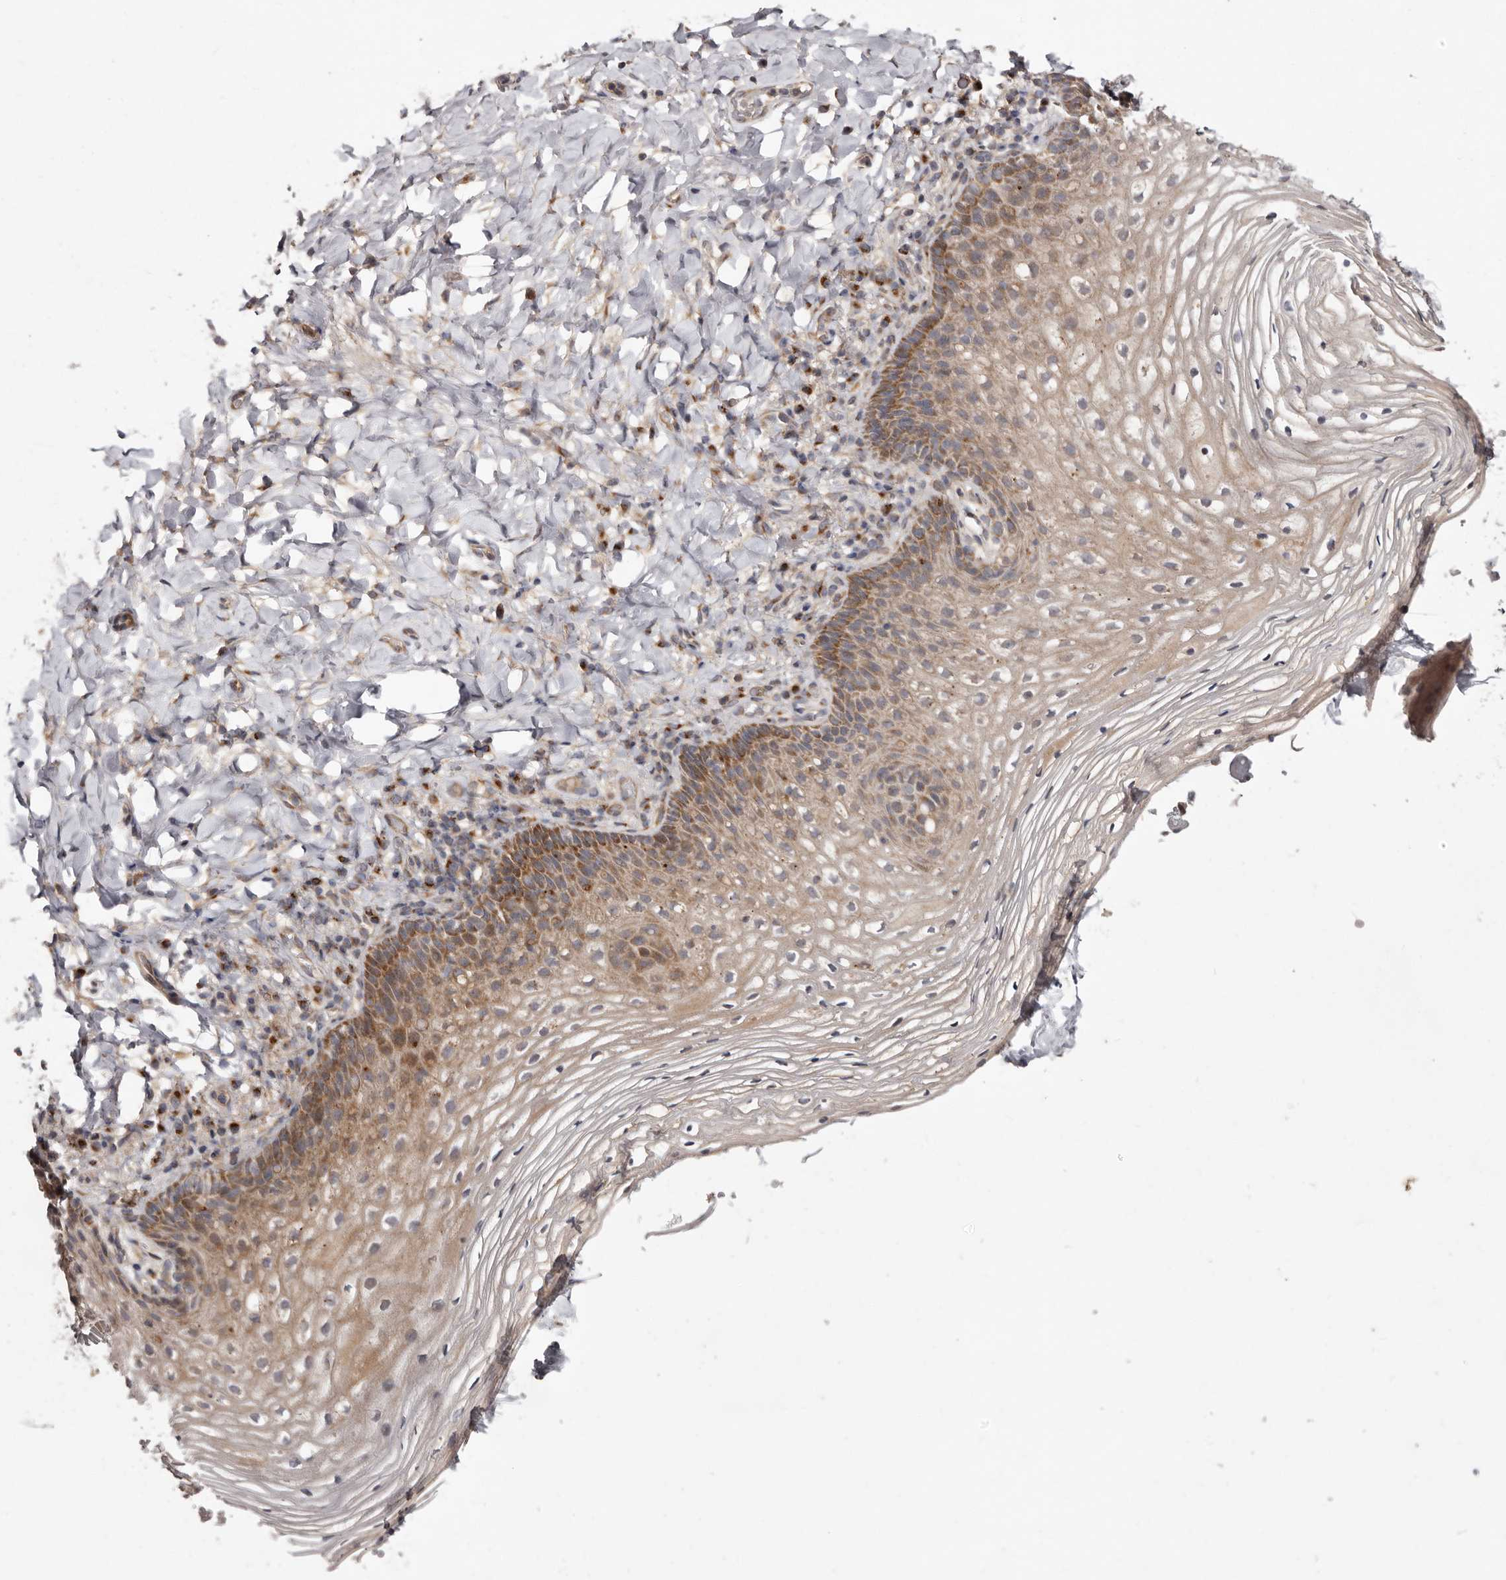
{"staining": {"intensity": "moderate", "quantity": ">75%", "location": "cytoplasmic/membranous"}, "tissue": "vagina", "cell_type": "Squamous epithelial cells", "image_type": "normal", "snomed": [{"axis": "morphology", "description": "Normal tissue, NOS"}, {"axis": "topography", "description": "Vagina"}], "caption": "Immunohistochemistry (DAB) staining of unremarkable vagina exhibits moderate cytoplasmic/membranous protein staining in about >75% of squamous epithelial cells.", "gene": "FLAD1", "patient": {"sex": "female", "age": 60}}